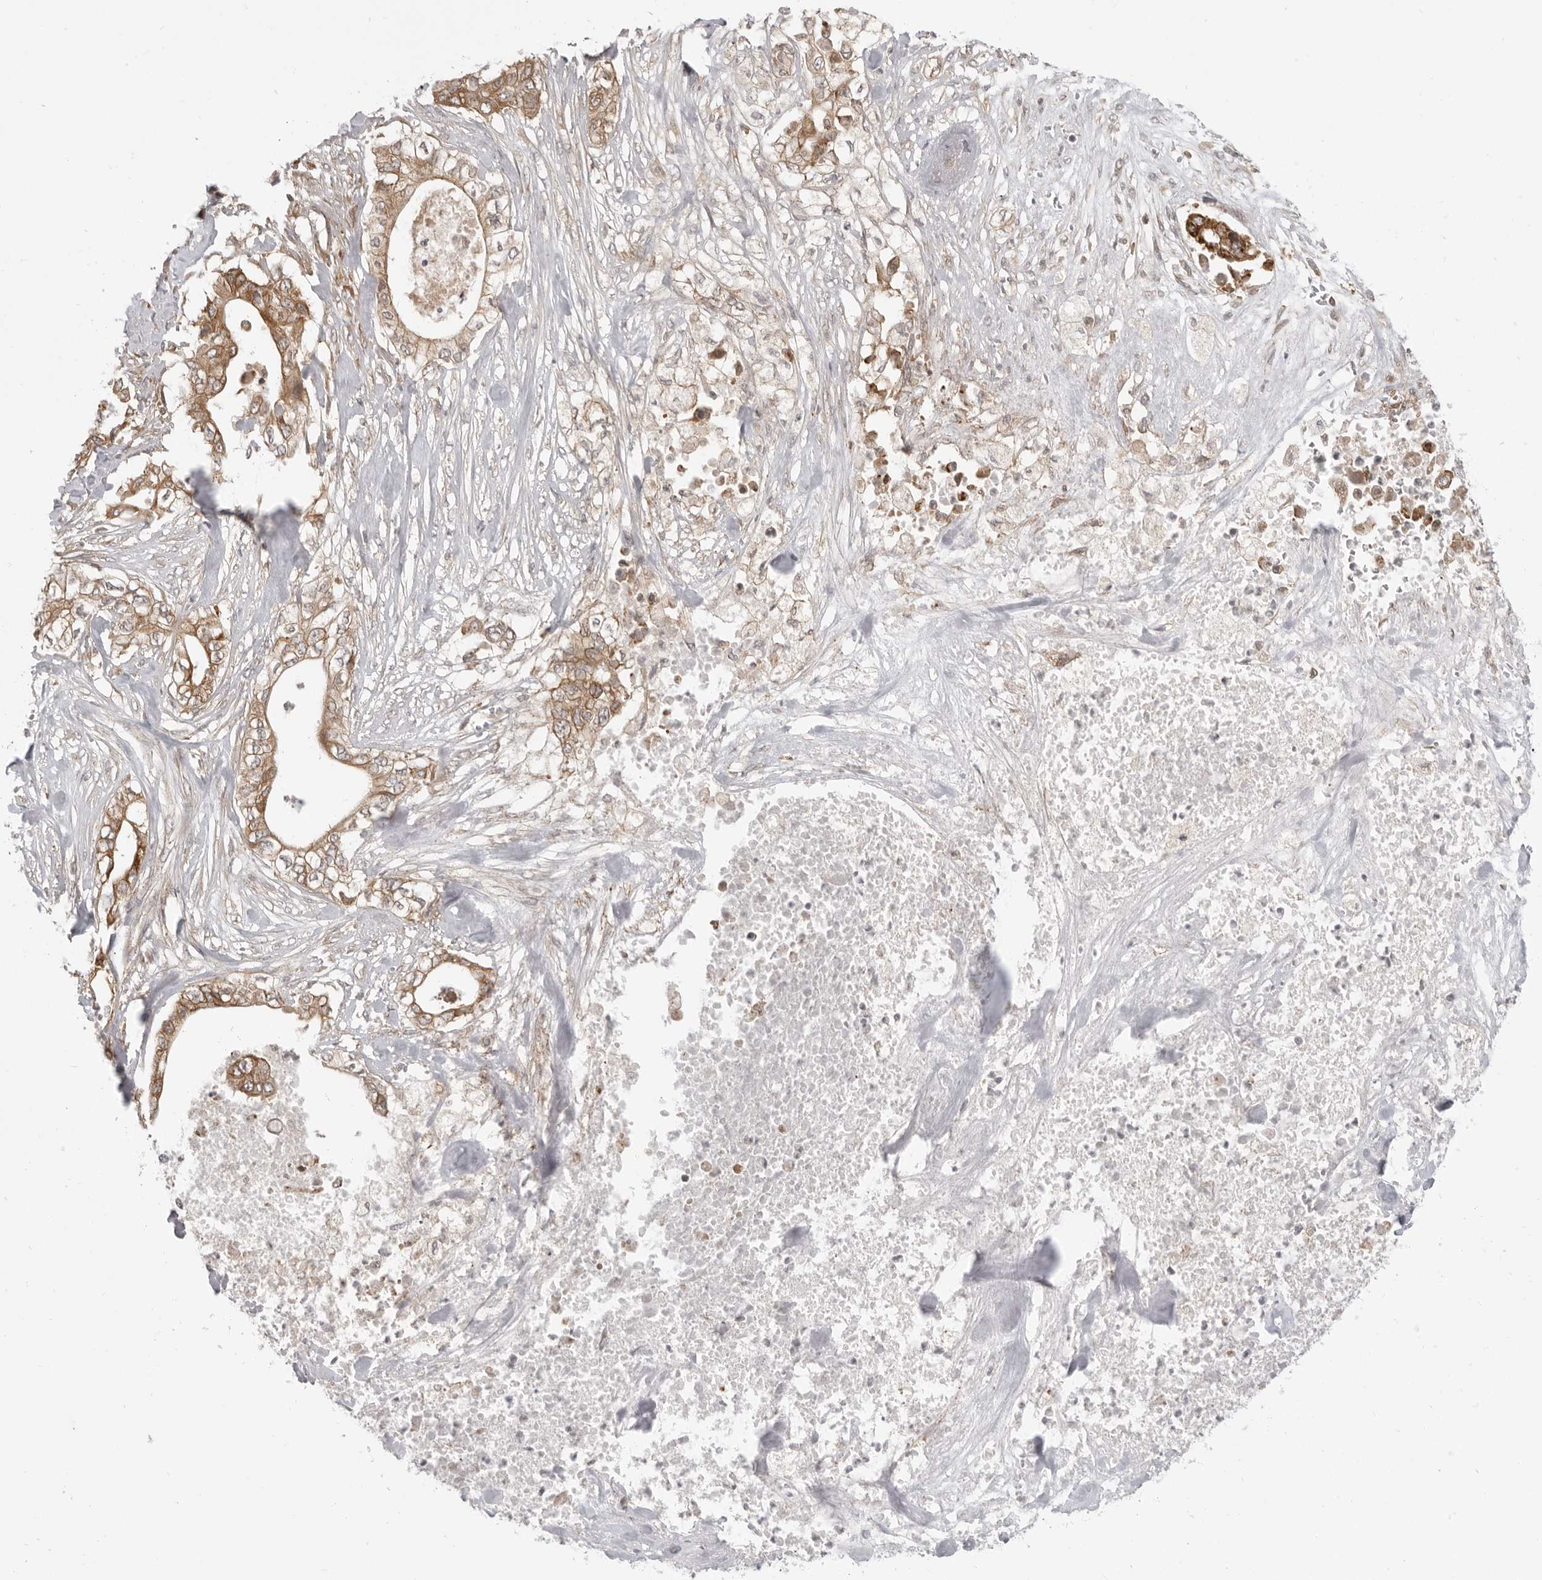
{"staining": {"intensity": "moderate", "quantity": ">75%", "location": "cytoplasmic/membranous"}, "tissue": "pancreatic cancer", "cell_type": "Tumor cells", "image_type": "cancer", "snomed": [{"axis": "morphology", "description": "Adenocarcinoma, NOS"}, {"axis": "topography", "description": "Pancreas"}], "caption": "Protein expression analysis of human pancreatic cancer reveals moderate cytoplasmic/membranous expression in approximately >75% of tumor cells.", "gene": "PRRC2A", "patient": {"sex": "female", "age": 78}}